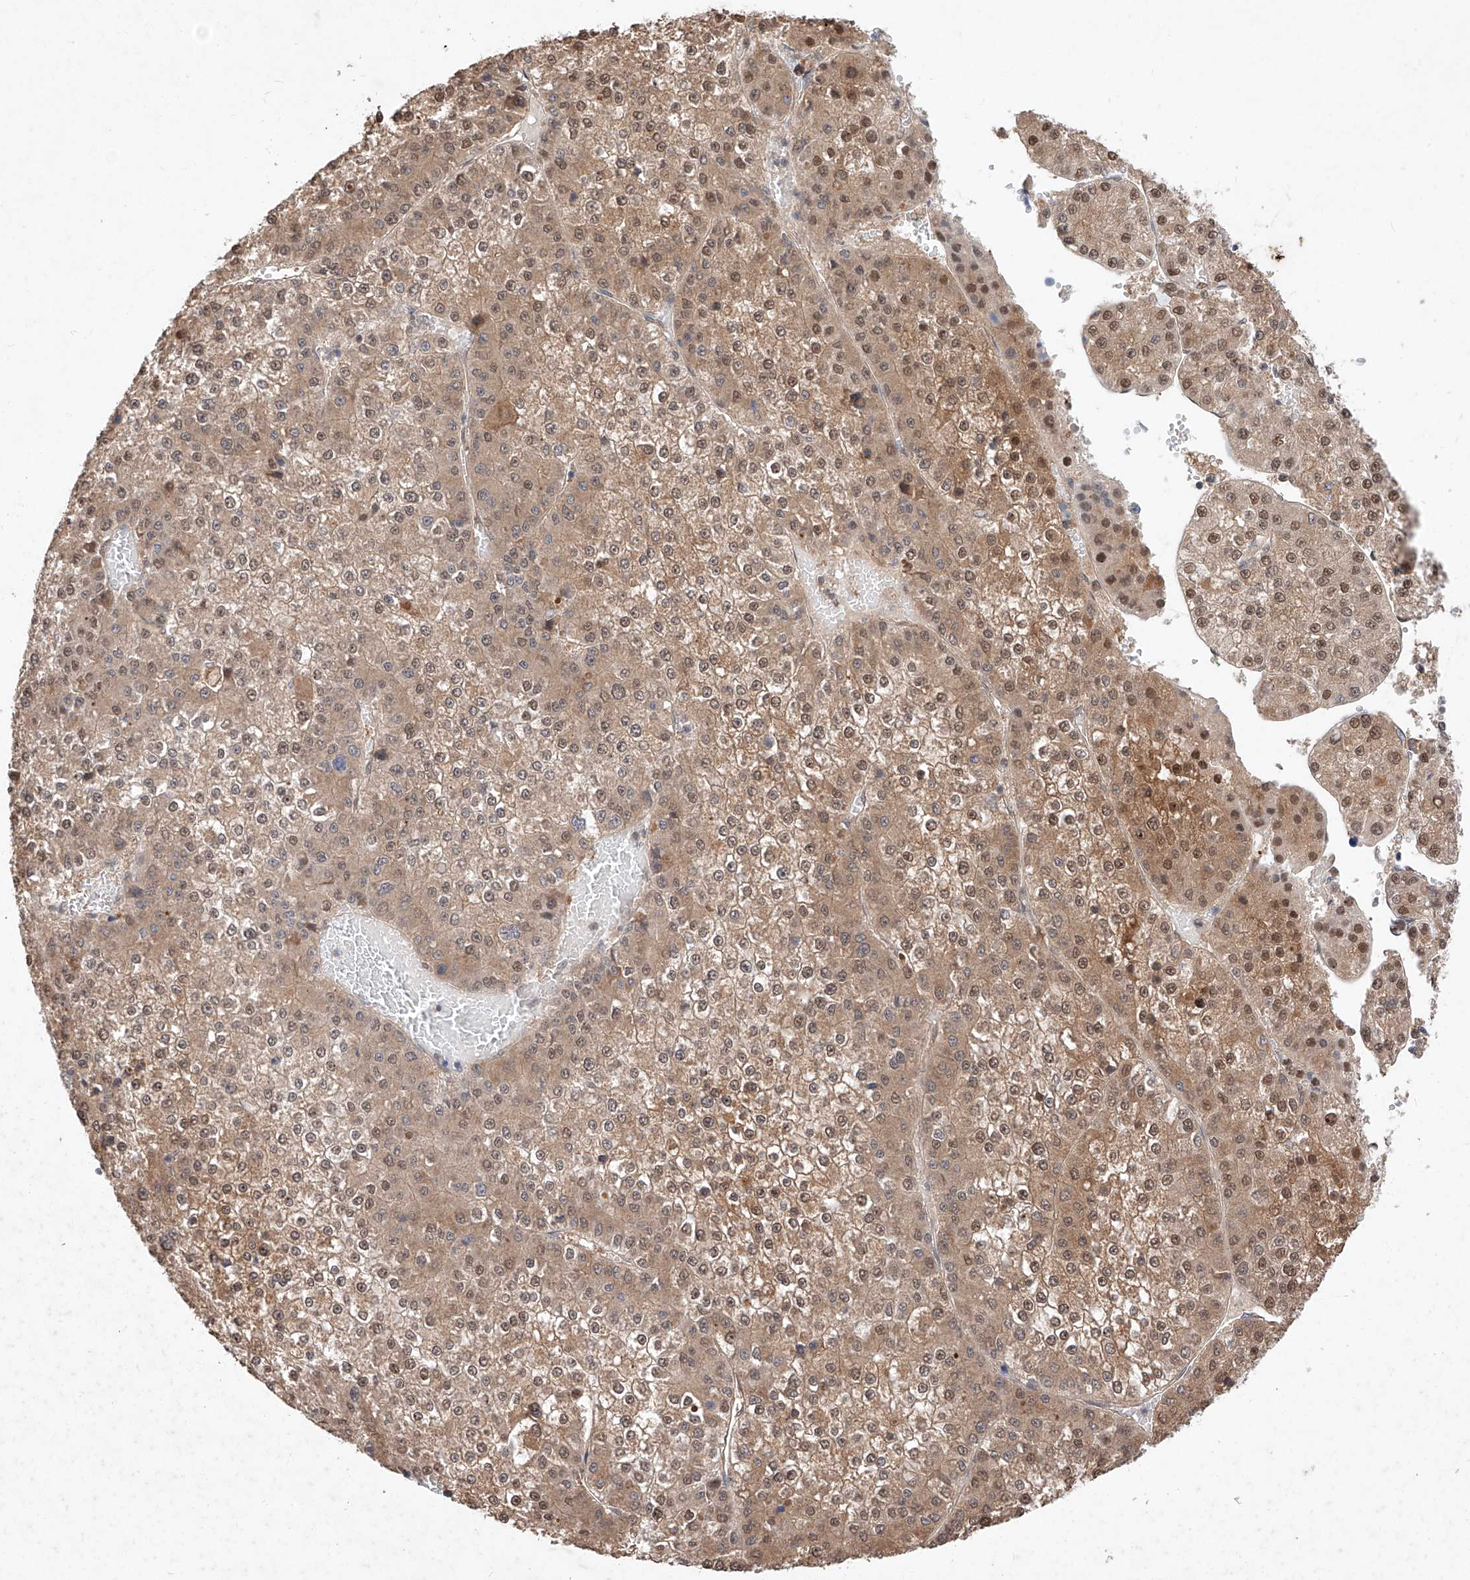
{"staining": {"intensity": "moderate", "quantity": ">75%", "location": "cytoplasmic/membranous,nuclear"}, "tissue": "liver cancer", "cell_type": "Tumor cells", "image_type": "cancer", "snomed": [{"axis": "morphology", "description": "Carcinoma, Hepatocellular, NOS"}, {"axis": "topography", "description": "Liver"}], "caption": "Brown immunohistochemical staining in liver cancer (hepatocellular carcinoma) exhibits moderate cytoplasmic/membranous and nuclear positivity in approximately >75% of tumor cells. The staining was performed using DAB (3,3'-diaminobenzidine), with brown indicating positive protein expression. Nuclei are stained blue with hematoxylin.", "gene": "ZSCAN4", "patient": {"sex": "female", "age": 73}}